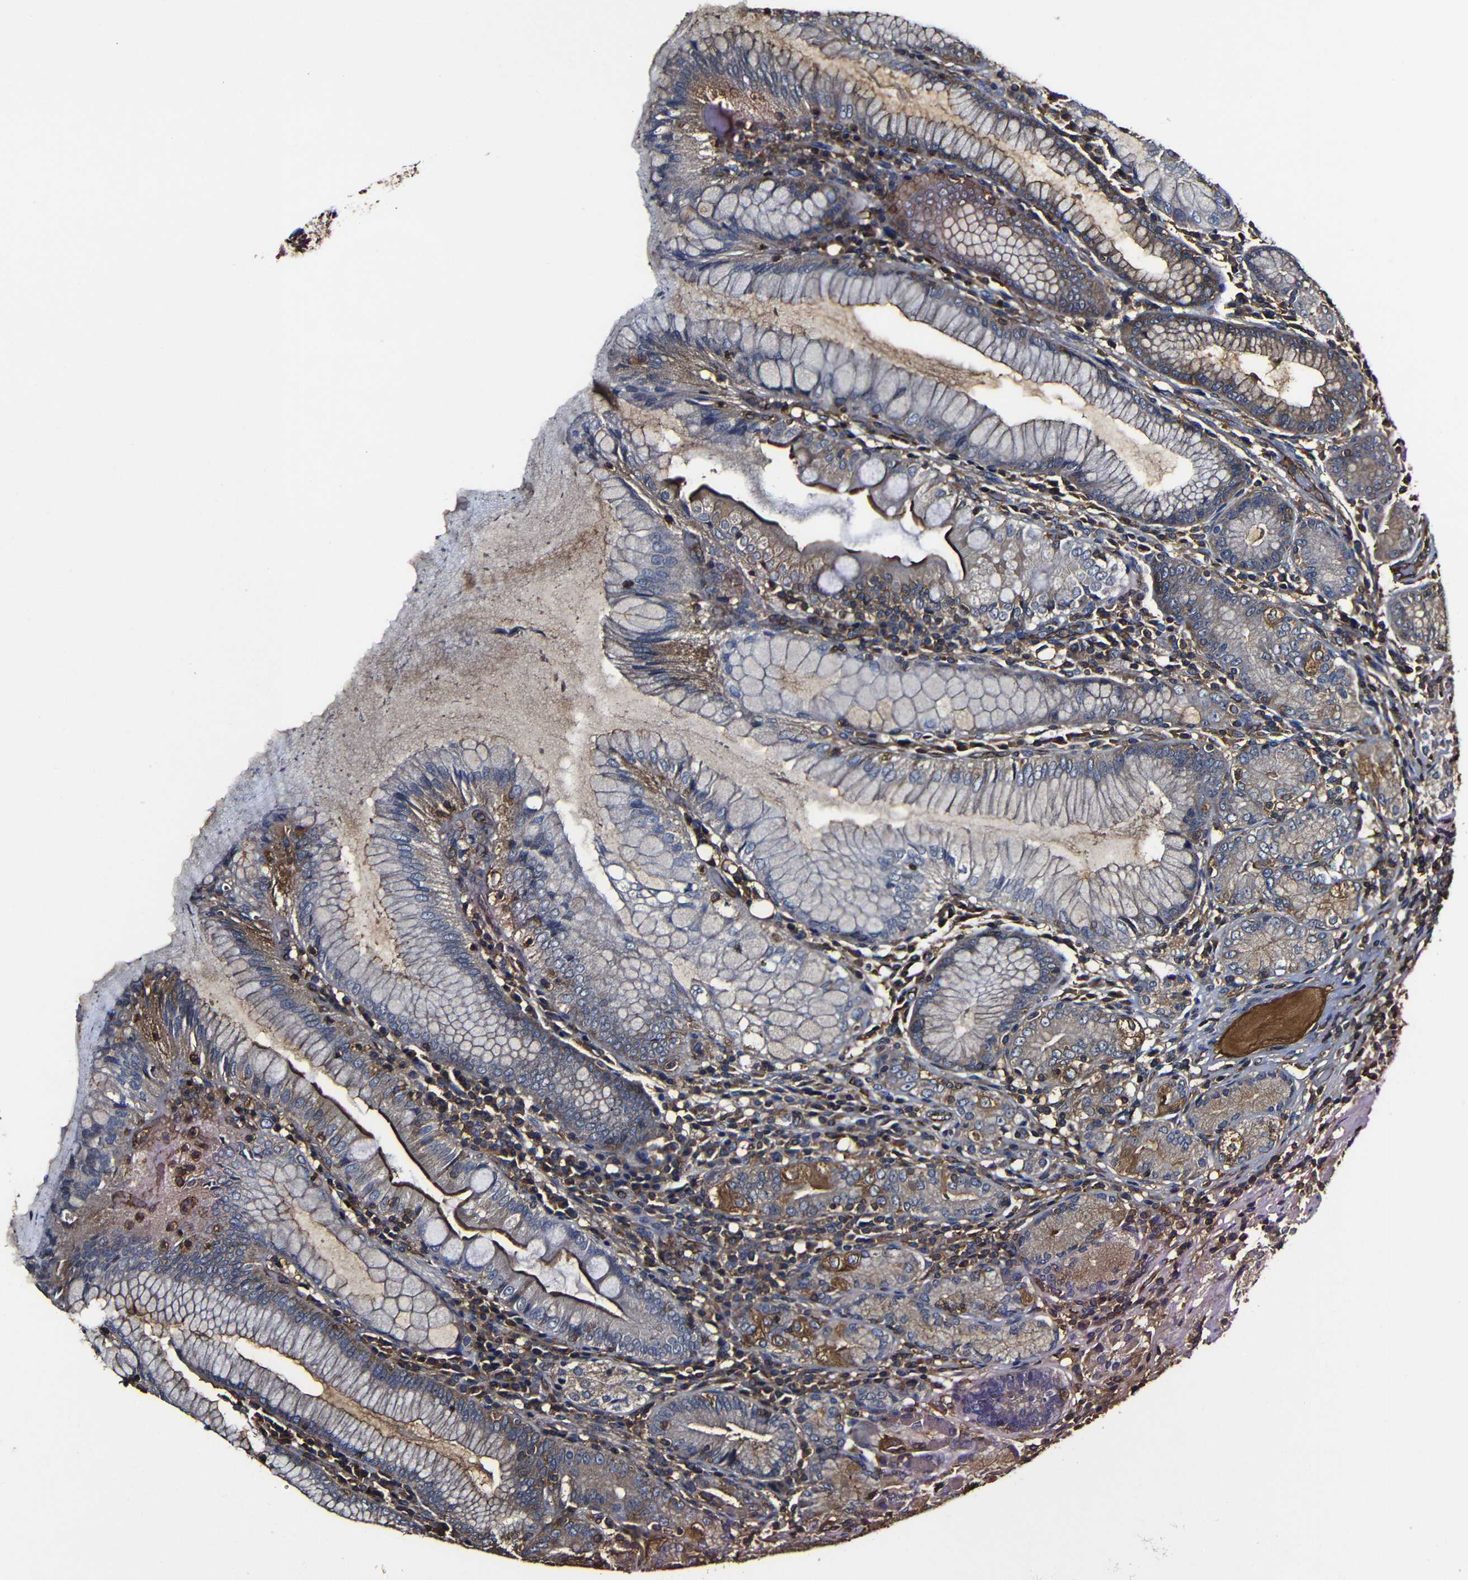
{"staining": {"intensity": "moderate", "quantity": "25%-75%", "location": "cytoplasmic/membranous"}, "tissue": "stomach", "cell_type": "Glandular cells", "image_type": "normal", "snomed": [{"axis": "morphology", "description": "Normal tissue, NOS"}, {"axis": "topography", "description": "Stomach, lower"}], "caption": "About 25%-75% of glandular cells in unremarkable stomach exhibit moderate cytoplasmic/membranous protein staining as visualized by brown immunohistochemical staining.", "gene": "MSN", "patient": {"sex": "female", "age": 76}}